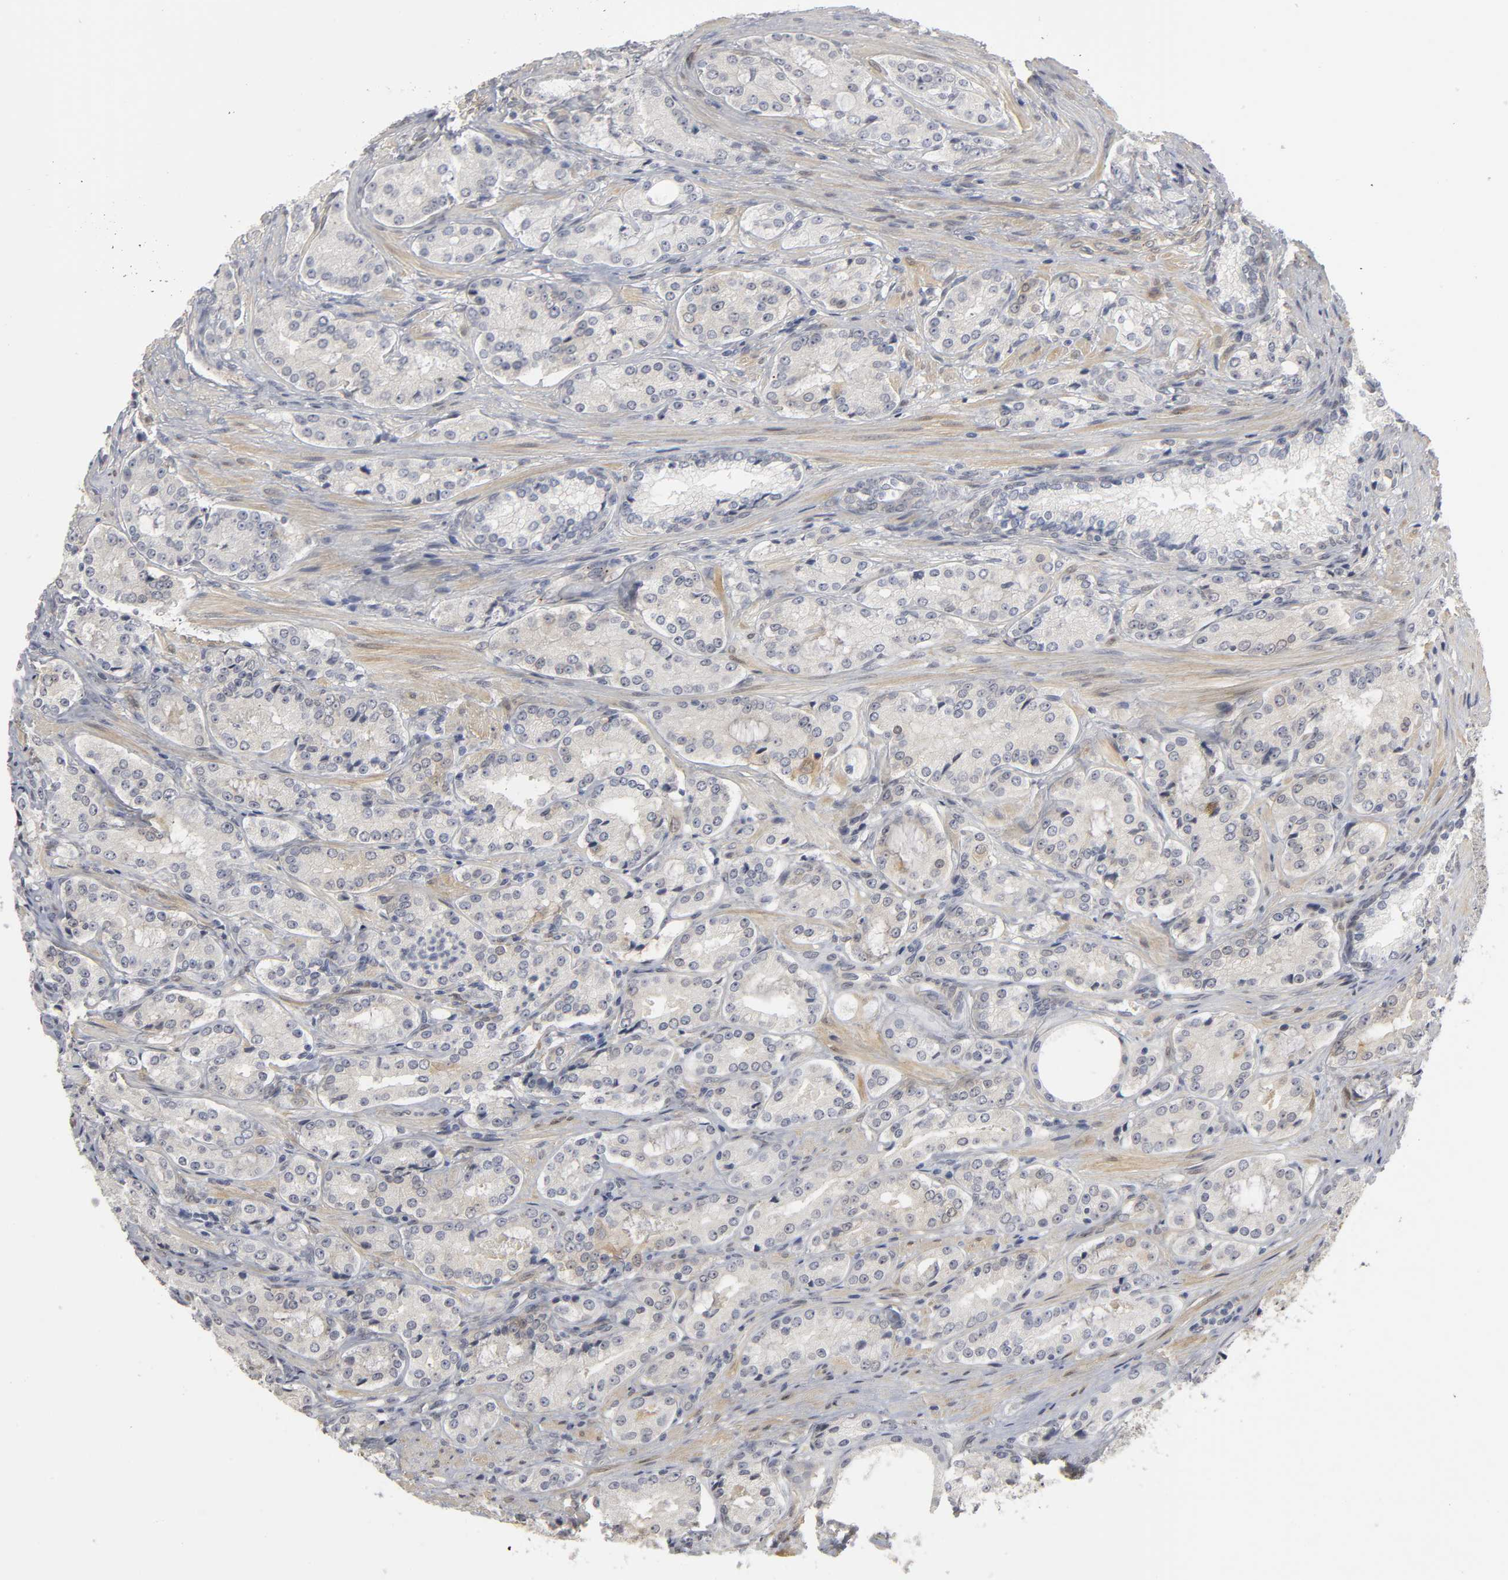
{"staining": {"intensity": "weak", "quantity": "<25%", "location": "cytoplasmic/membranous"}, "tissue": "prostate cancer", "cell_type": "Tumor cells", "image_type": "cancer", "snomed": [{"axis": "morphology", "description": "Adenocarcinoma, High grade"}, {"axis": "topography", "description": "Prostate"}], "caption": "IHC image of neoplastic tissue: human prostate adenocarcinoma (high-grade) stained with DAB (3,3'-diaminobenzidine) exhibits no significant protein positivity in tumor cells.", "gene": "PDLIM3", "patient": {"sex": "male", "age": 72}}